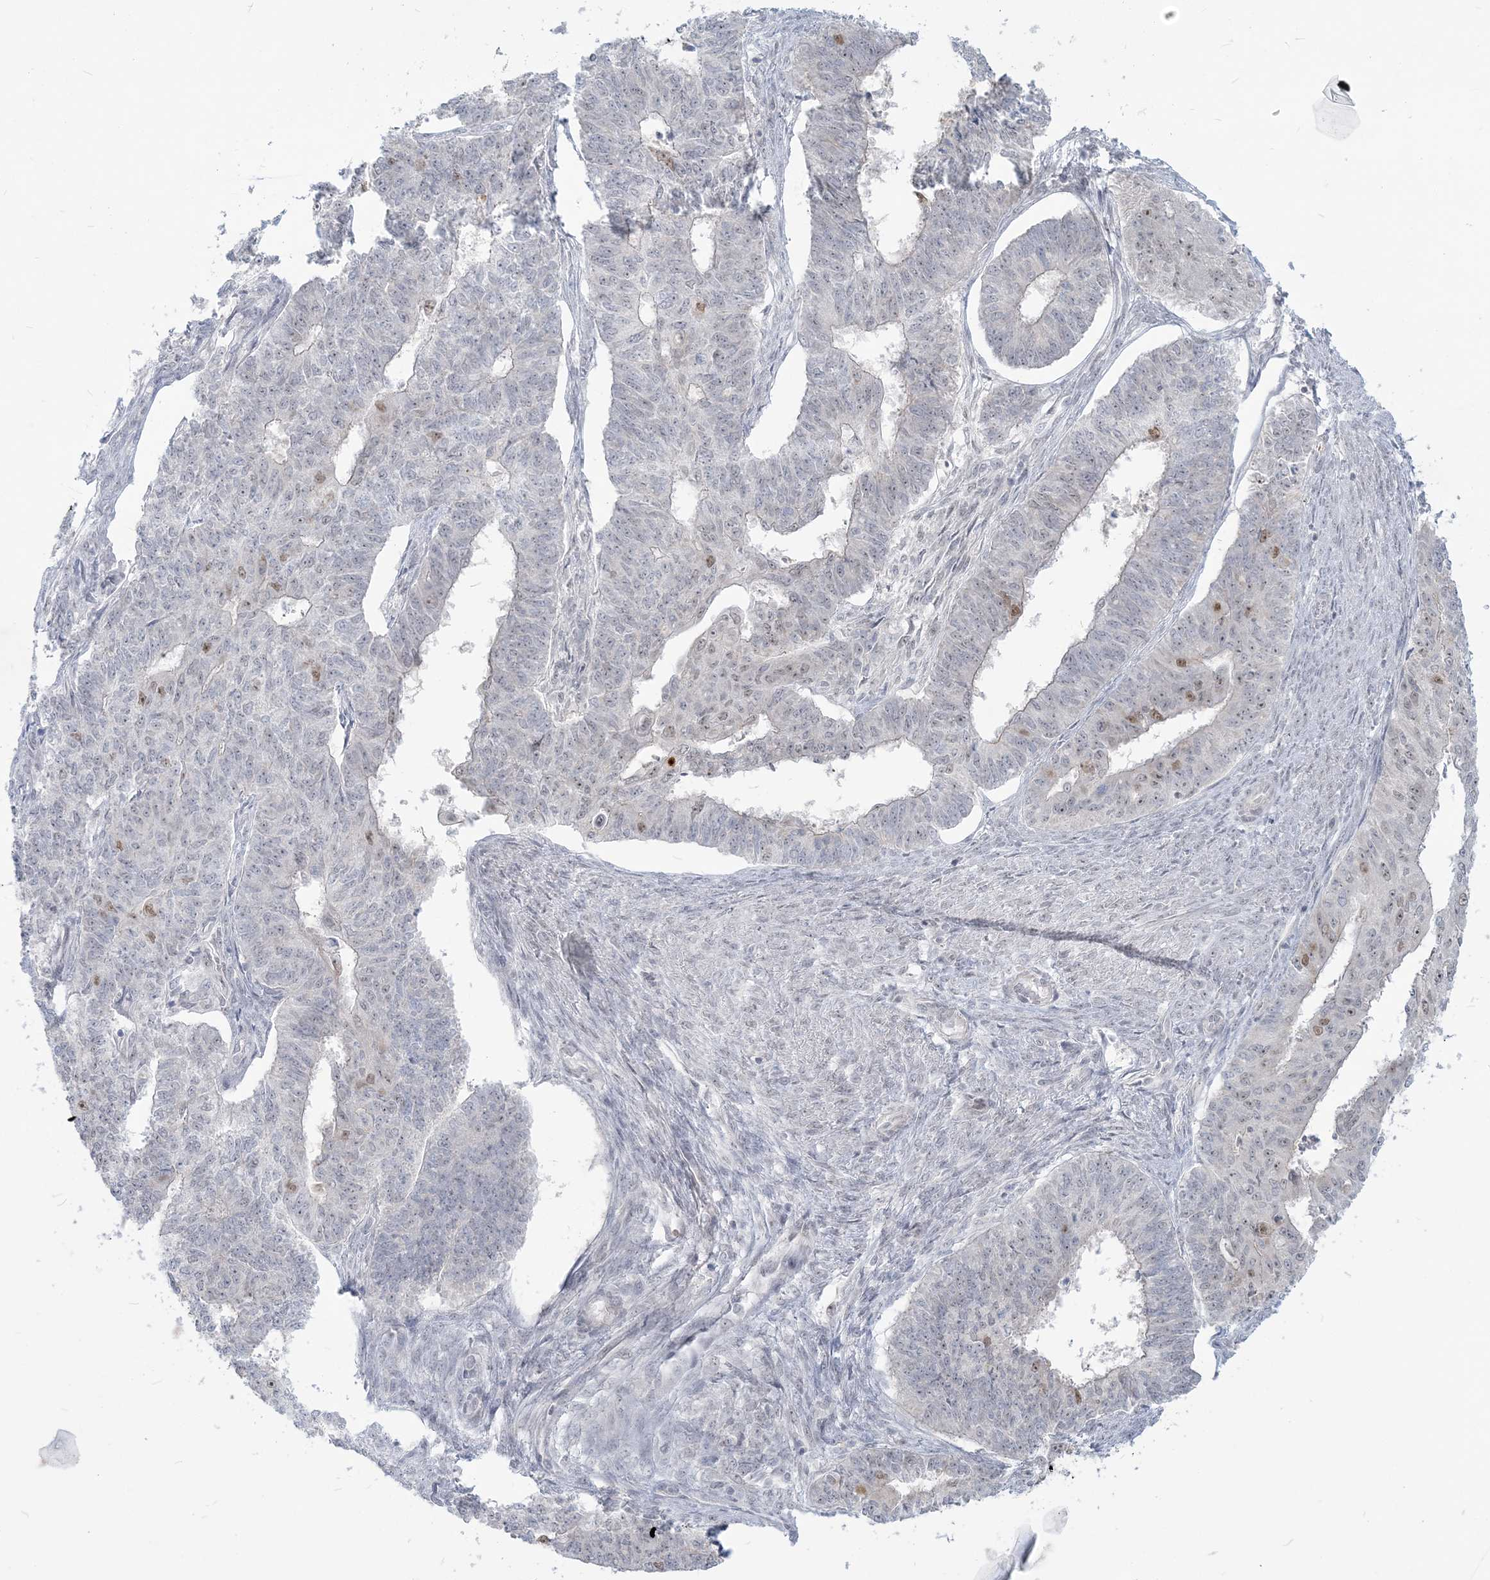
{"staining": {"intensity": "weak", "quantity": "<25%", "location": "cytoplasmic/membranous,nuclear"}, "tissue": "endometrial cancer", "cell_type": "Tumor cells", "image_type": "cancer", "snomed": [{"axis": "morphology", "description": "Adenocarcinoma, NOS"}, {"axis": "topography", "description": "Endometrium"}], "caption": "This is an immunohistochemistry (IHC) image of human endometrial cancer (adenocarcinoma). There is no positivity in tumor cells.", "gene": "SDAD1", "patient": {"sex": "female", "age": 32}}